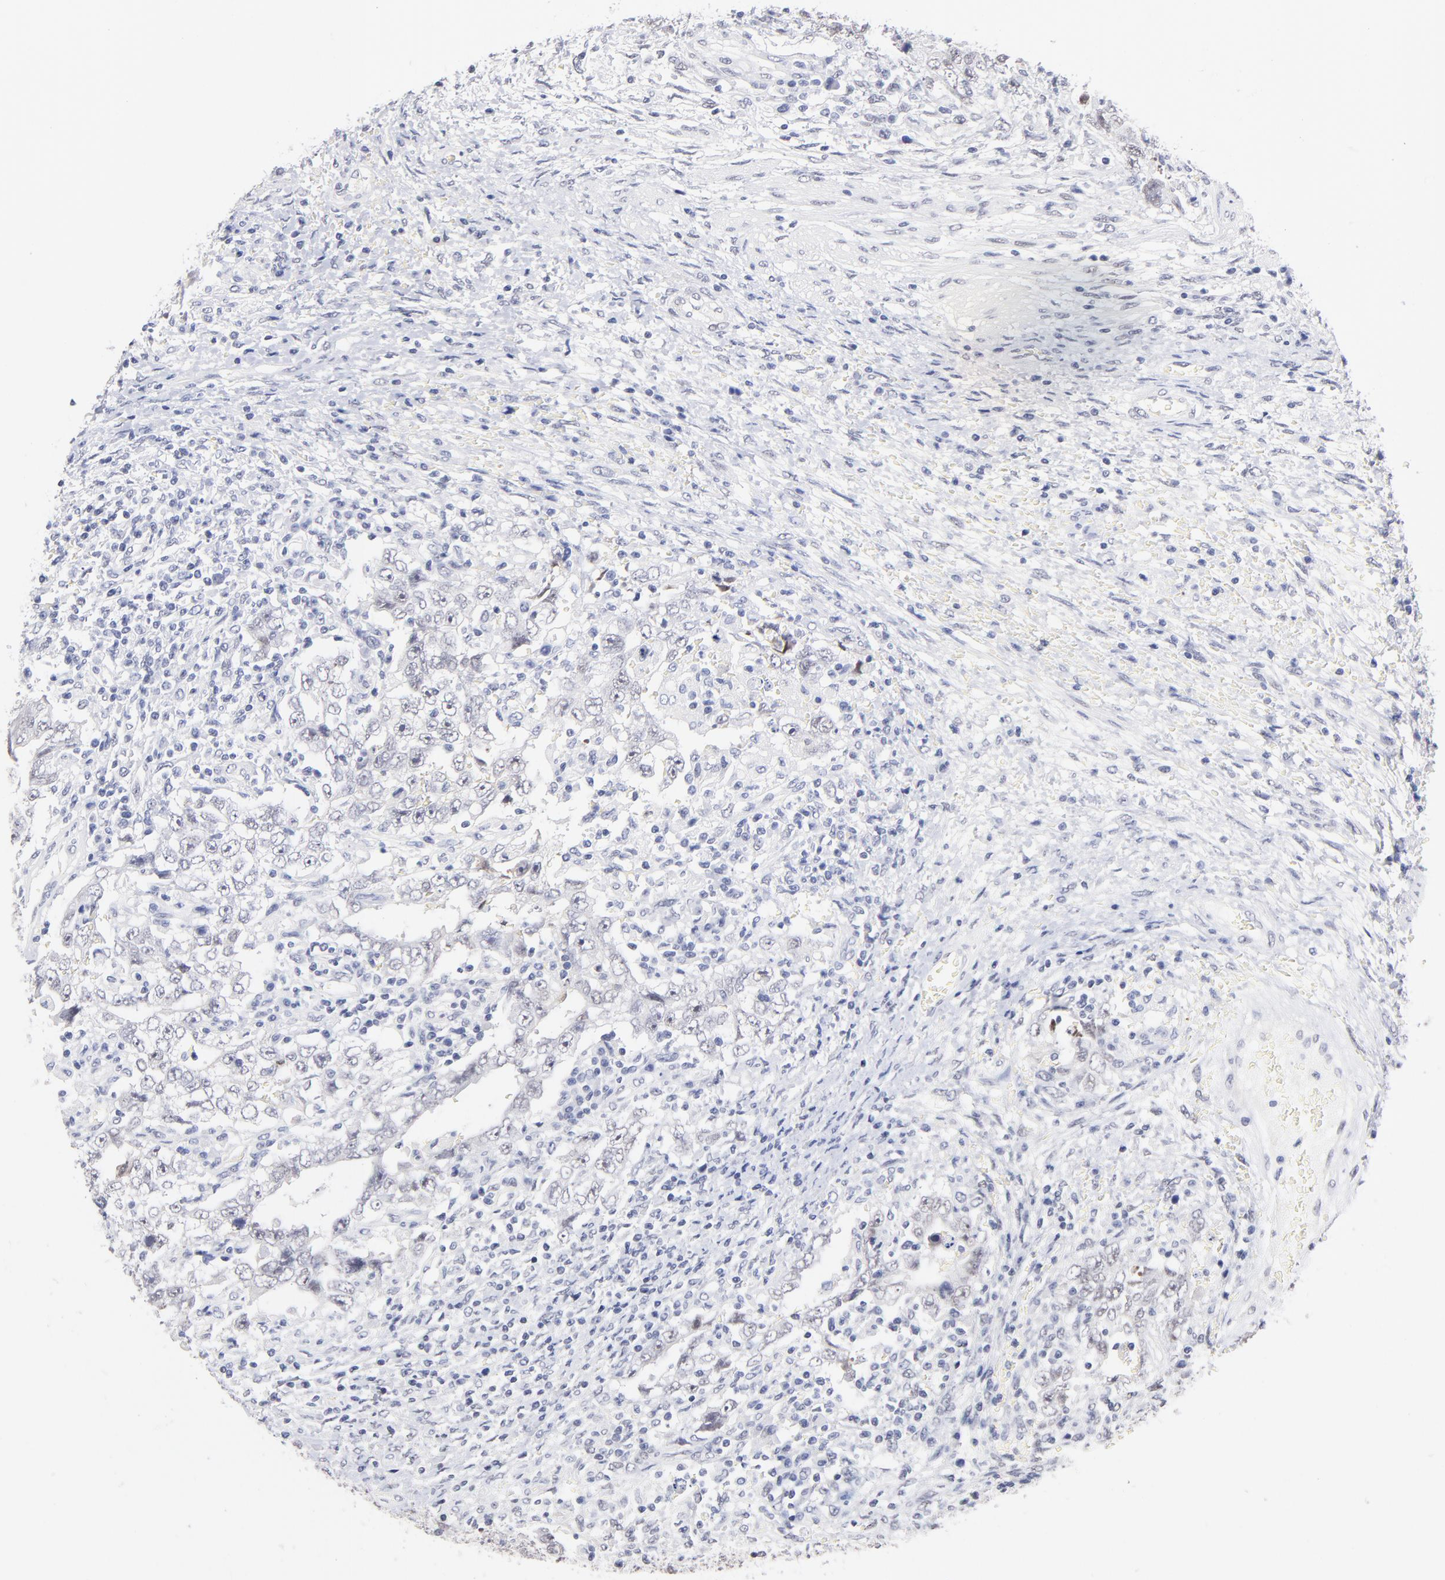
{"staining": {"intensity": "negative", "quantity": "none", "location": "none"}, "tissue": "testis cancer", "cell_type": "Tumor cells", "image_type": "cancer", "snomed": [{"axis": "morphology", "description": "Carcinoma, Embryonal, NOS"}, {"axis": "topography", "description": "Testis"}], "caption": "Immunohistochemistry image of human testis cancer stained for a protein (brown), which exhibits no staining in tumor cells.", "gene": "ZNF74", "patient": {"sex": "male", "age": 26}}